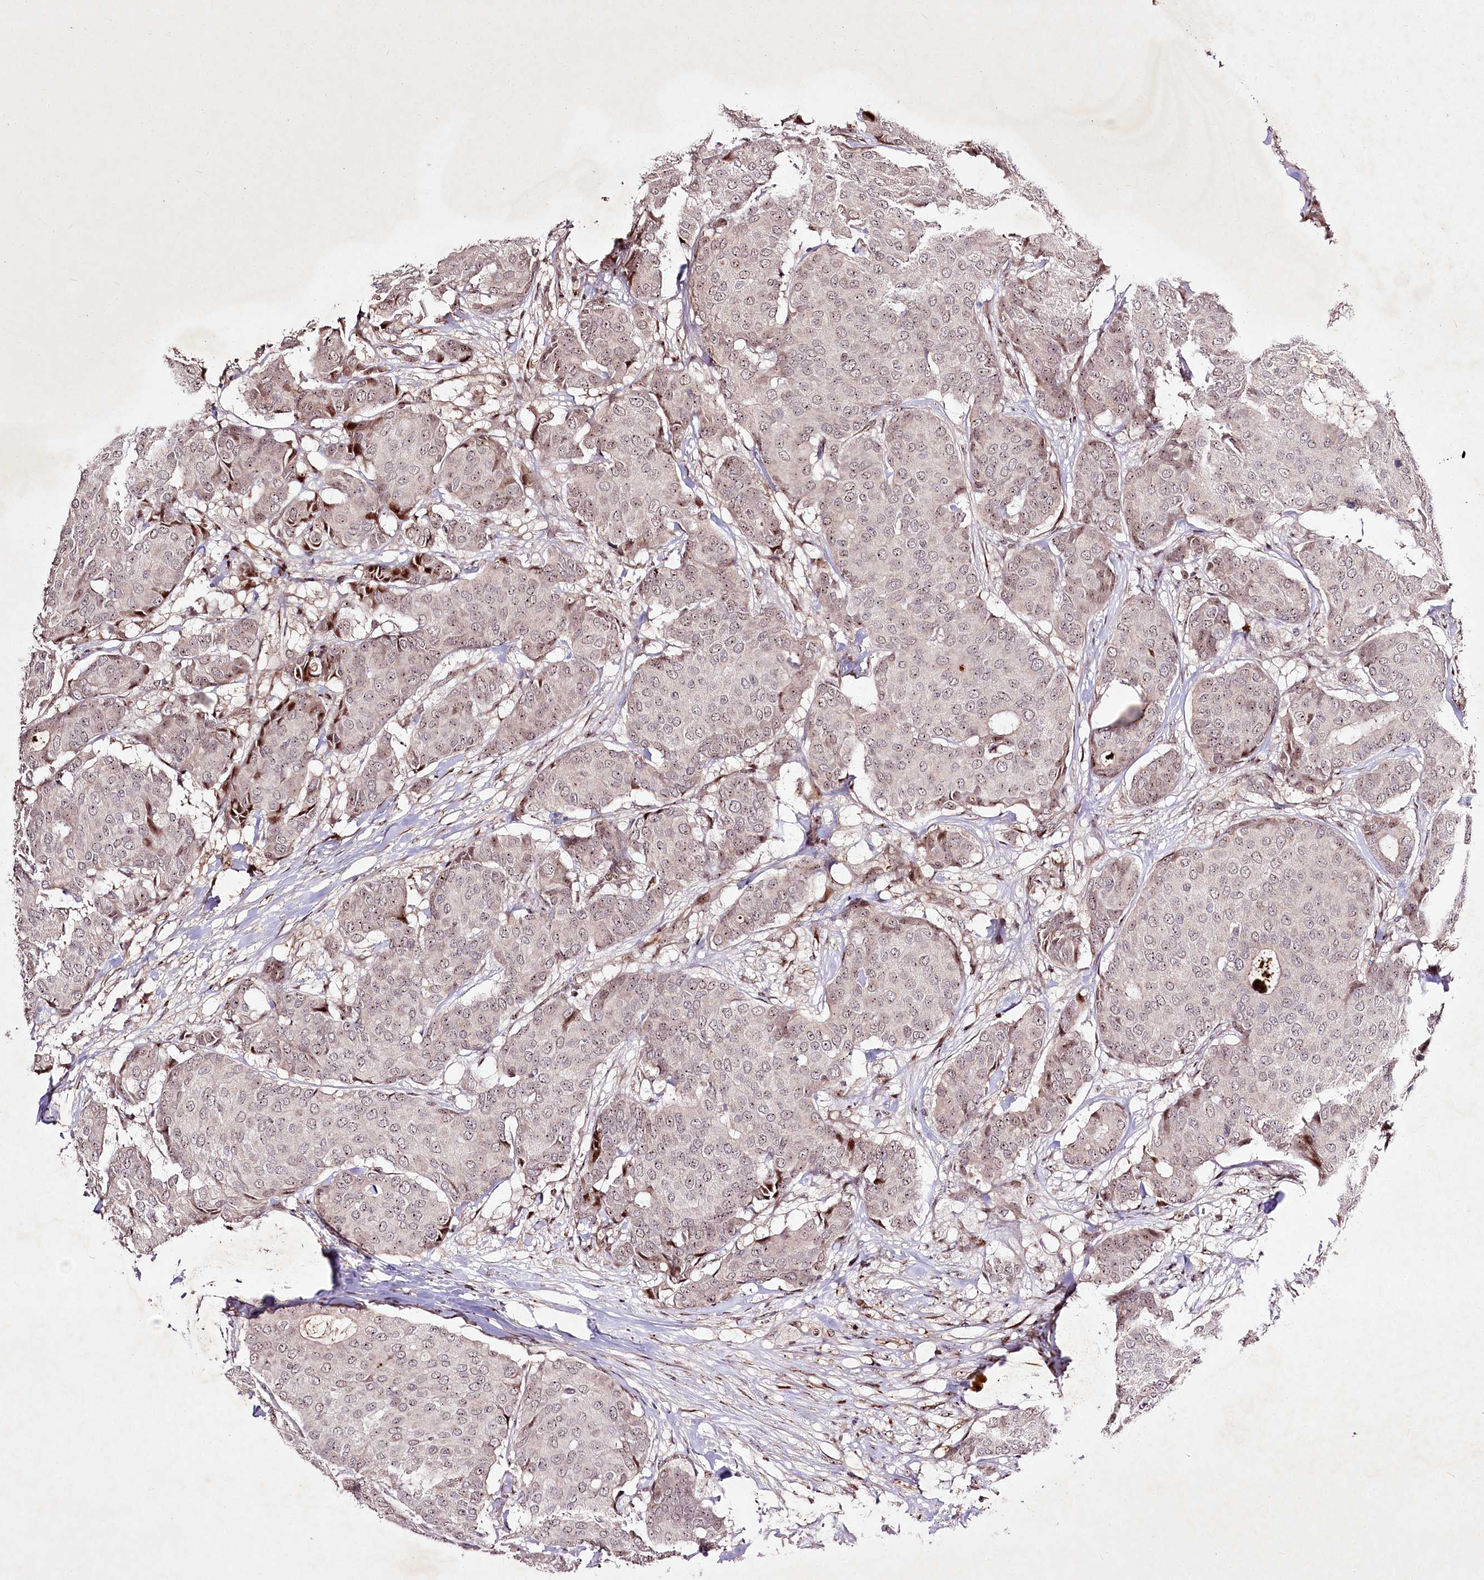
{"staining": {"intensity": "weak", "quantity": "25%-75%", "location": "nuclear"}, "tissue": "breast cancer", "cell_type": "Tumor cells", "image_type": "cancer", "snomed": [{"axis": "morphology", "description": "Duct carcinoma"}, {"axis": "topography", "description": "Breast"}], "caption": "Immunohistochemistry micrograph of breast infiltrating ductal carcinoma stained for a protein (brown), which displays low levels of weak nuclear positivity in approximately 25%-75% of tumor cells.", "gene": "DMP1", "patient": {"sex": "female", "age": 75}}